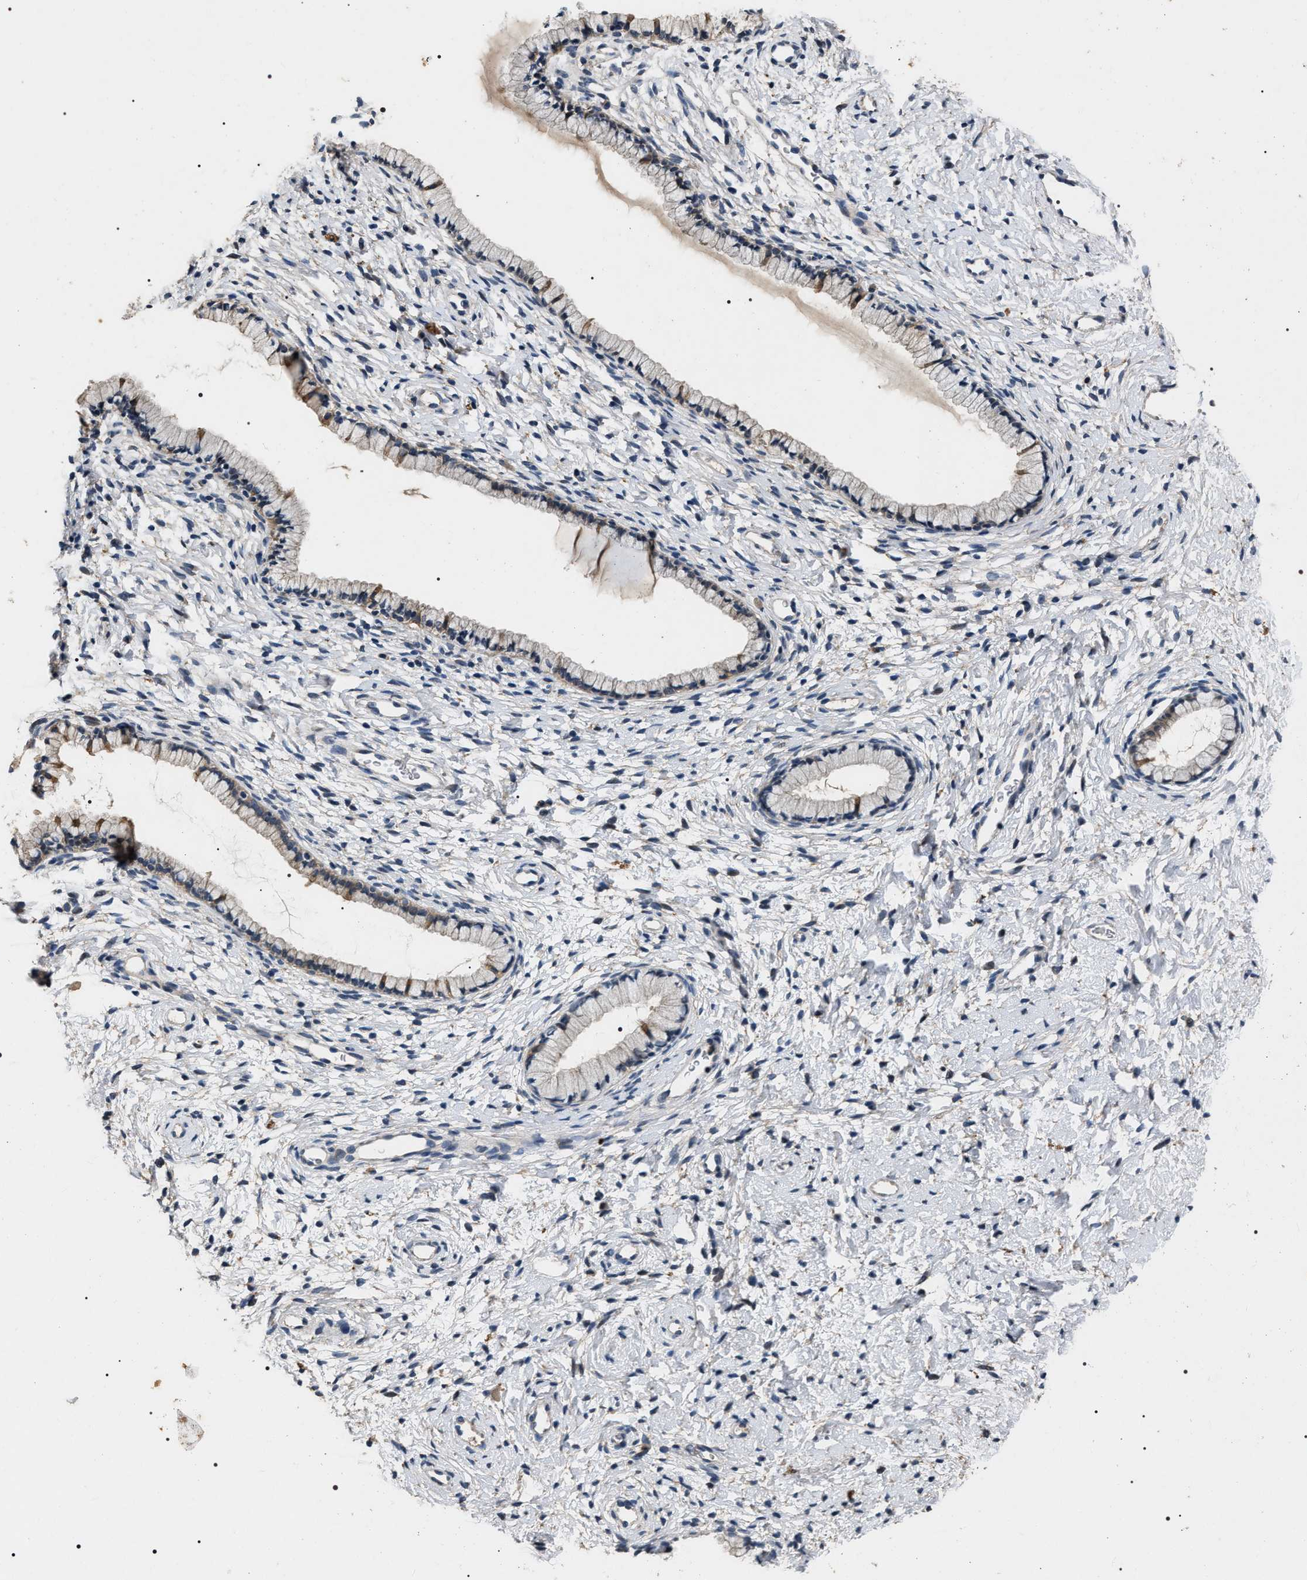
{"staining": {"intensity": "weak", "quantity": "25%-75%", "location": "cytoplasmic/membranous"}, "tissue": "cervix", "cell_type": "Glandular cells", "image_type": "normal", "snomed": [{"axis": "morphology", "description": "Normal tissue, NOS"}, {"axis": "topography", "description": "Cervix"}], "caption": "Cervix stained with IHC shows weak cytoplasmic/membranous expression in about 25%-75% of glandular cells.", "gene": "IFT81", "patient": {"sex": "female", "age": 72}}